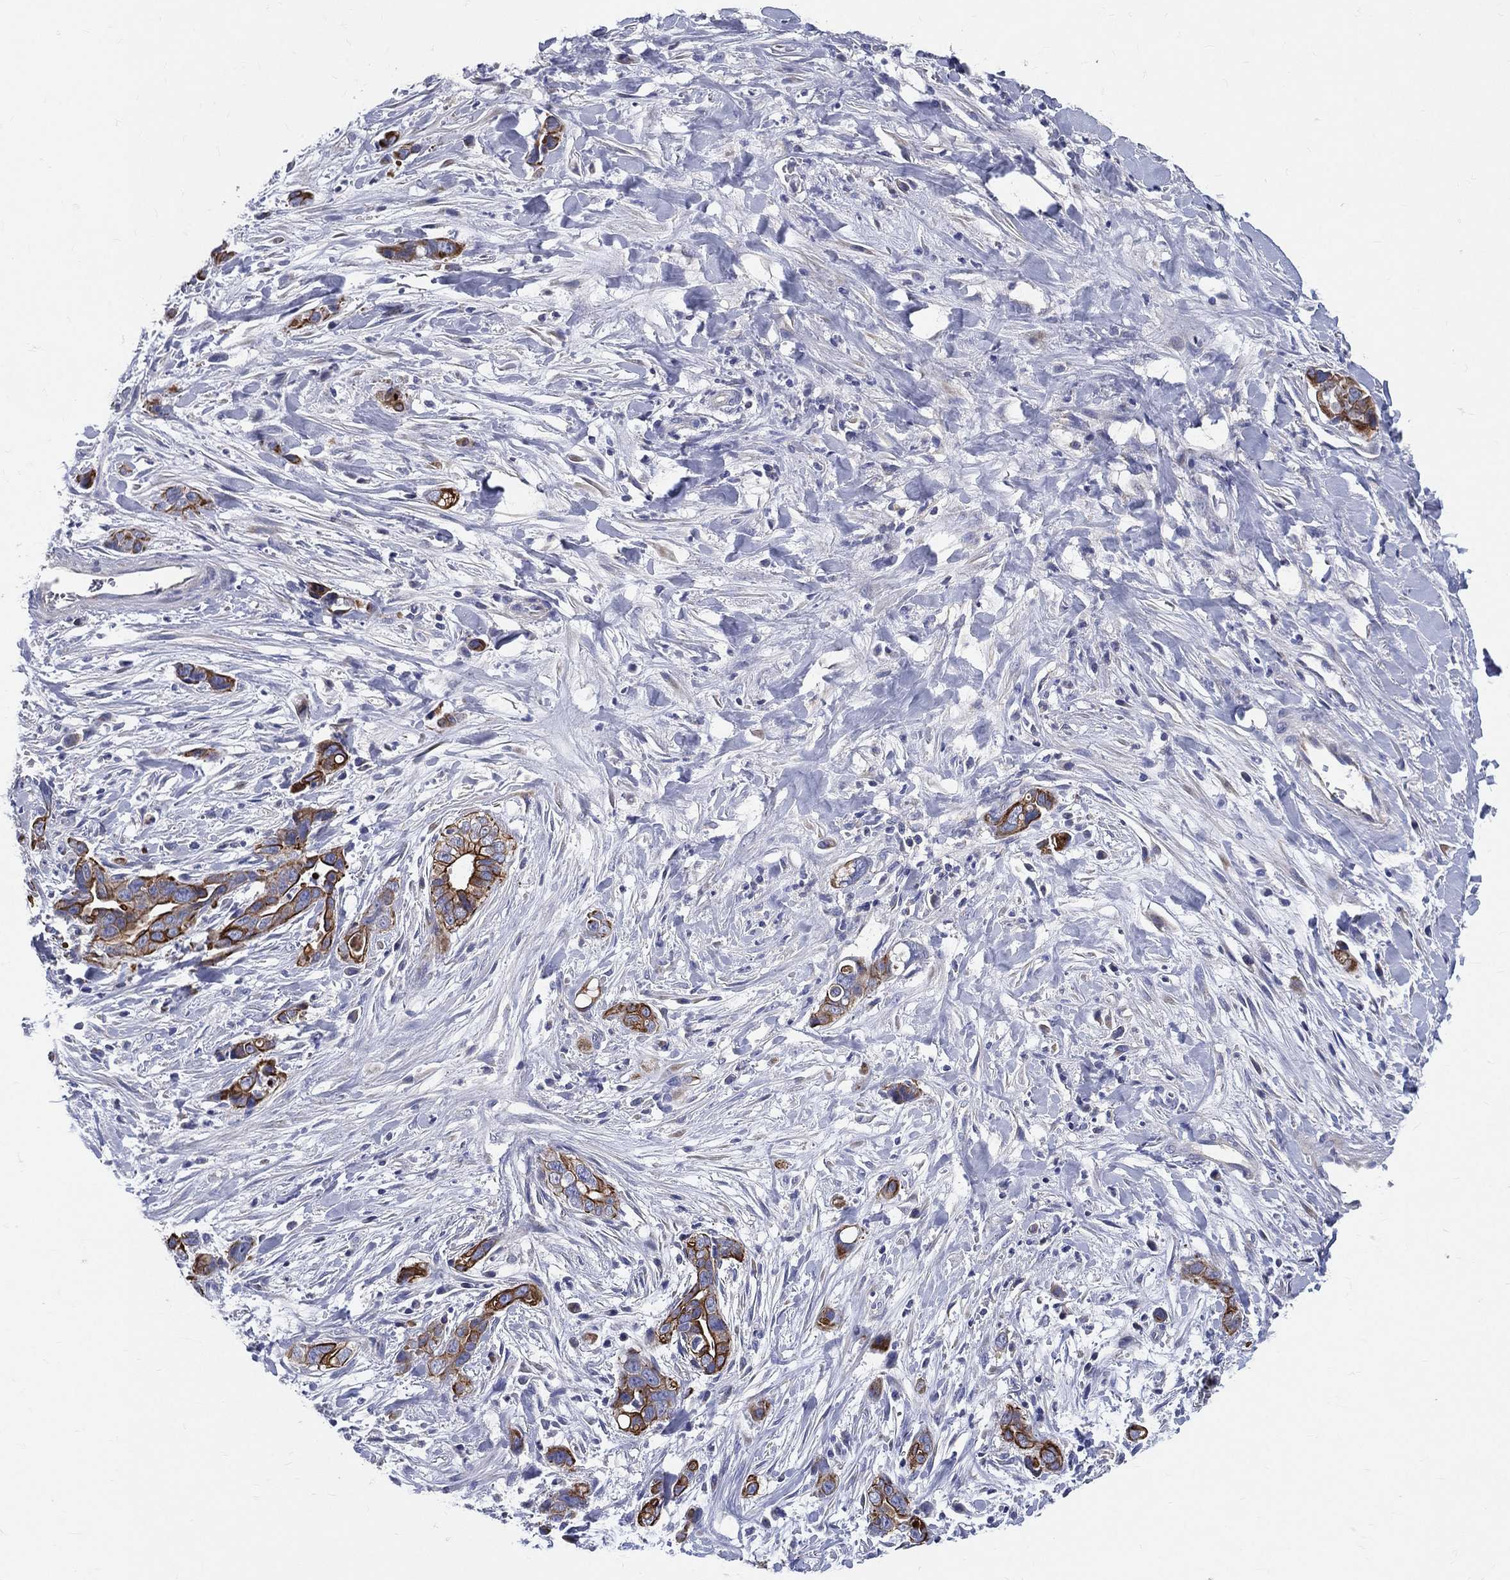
{"staining": {"intensity": "strong", "quantity": ">75%", "location": "cytoplasmic/membranous"}, "tissue": "liver cancer", "cell_type": "Tumor cells", "image_type": "cancer", "snomed": [{"axis": "morphology", "description": "Cholangiocarcinoma"}, {"axis": "topography", "description": "Liver"}], "caption": "IHC histopathology image of neoplastic tissue: human cholangiocarcinoma (liver) stained using immunohistochemistry (IHC) exhibits high levels of strong protein expression localized specifically in the cytoplasmic/membranous of tumor cells, appearing as a cytoplasmic/membranous brown color.", "gene": "PWWP3A", "patient": {"sex": "female", "age": 79}}